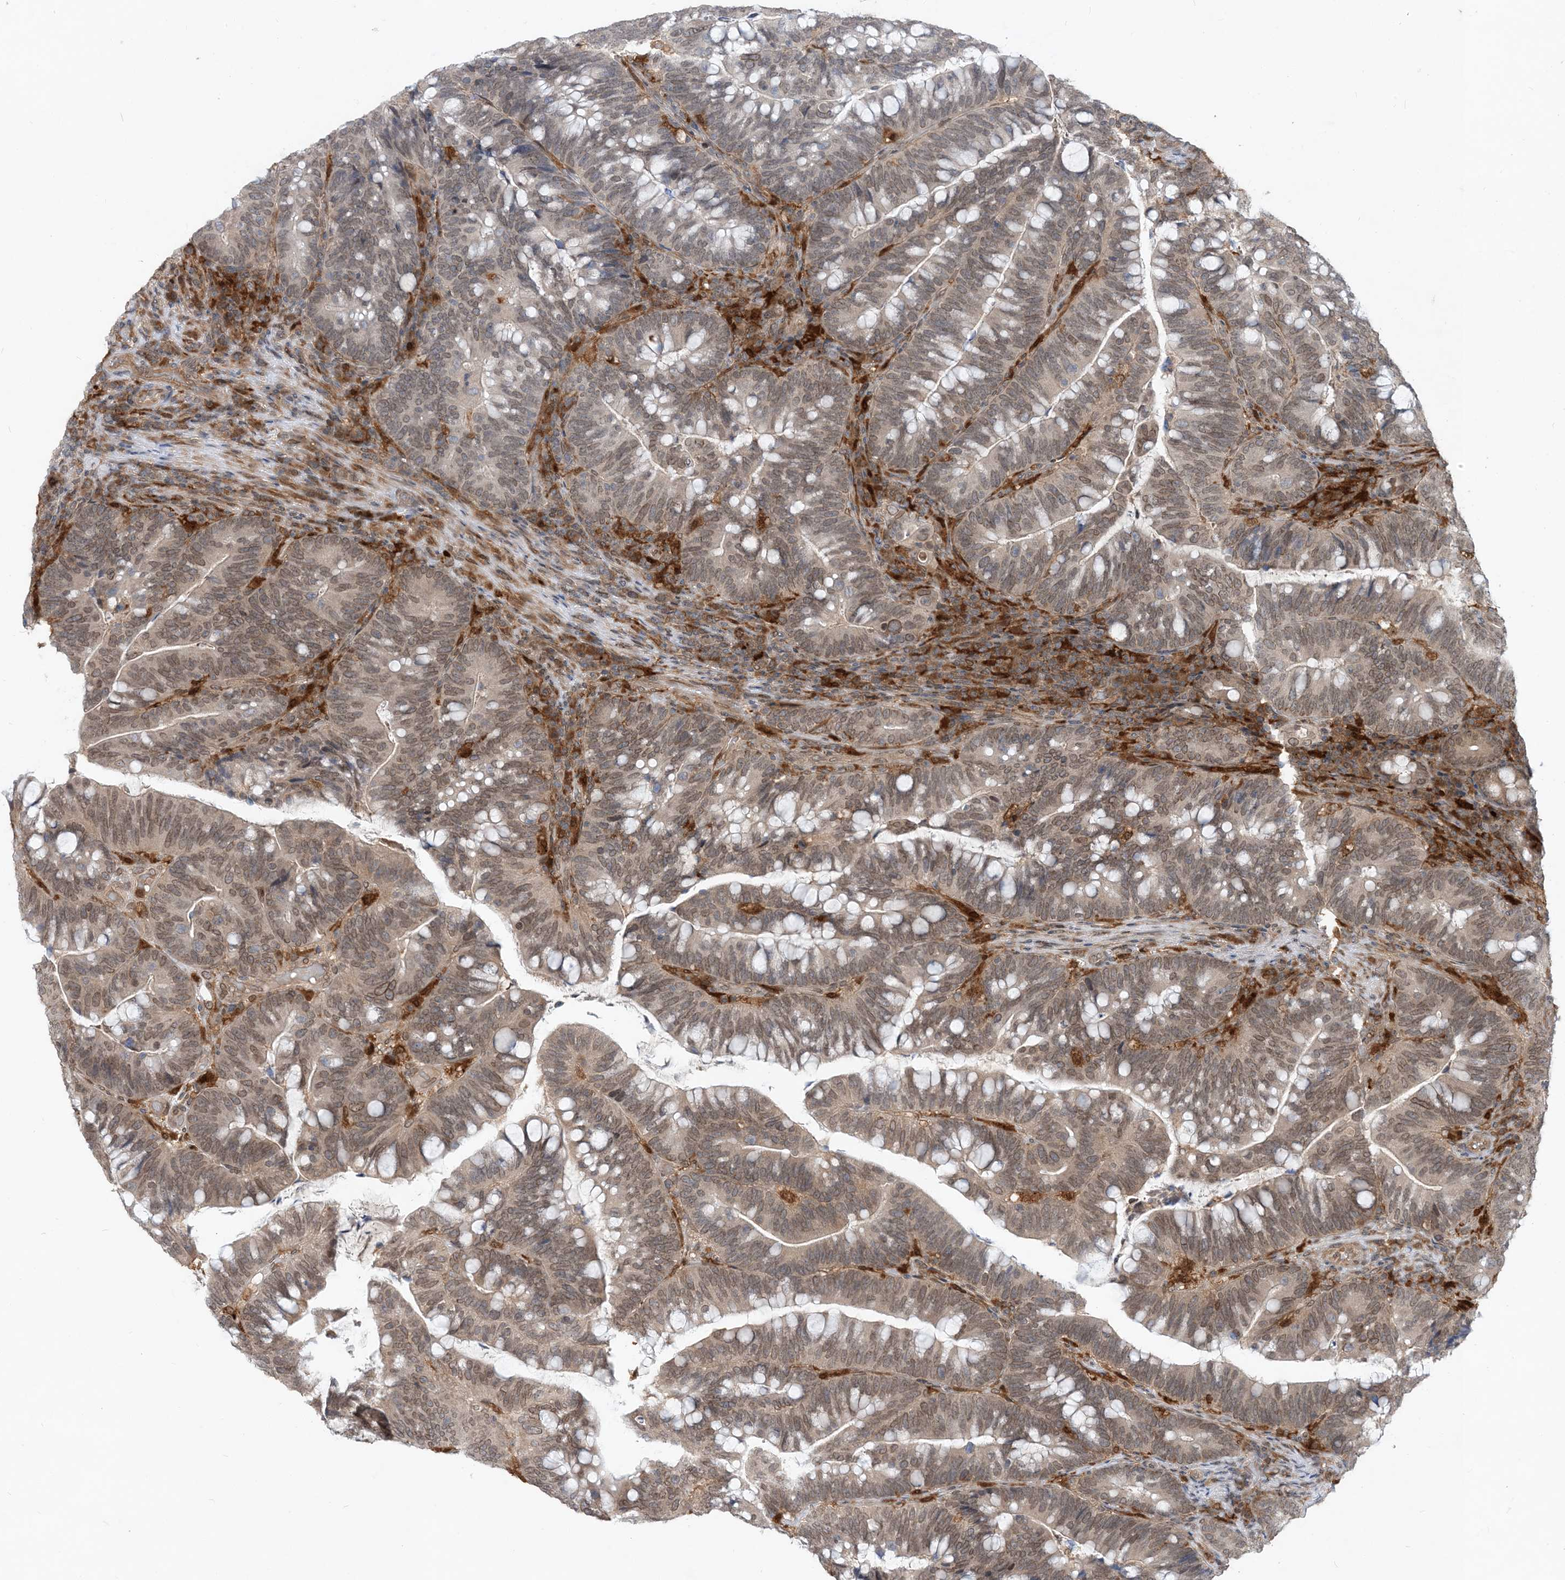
{"staining": {"intensity": "weak", "quantity": ">75%", "location": "cytoplasmic/membranous,nuclear"}, "tissue": "colorectal cancer", "cell_type": "Tumor cells", "image_type": "cancer", "snomed": [{"axis": "morphology", "description": "Adenocarcinoma, NOS"}, {"axis": "topography", "description": "Colon"}], "caption": "An image of colorectal adenocarcinoma stained for a protein shows weak cytoplasmic/membranous and nuclear brown staining in tumor cells.", "gene": "NAGK", "patient": {"sex": "female", "age": 66}}